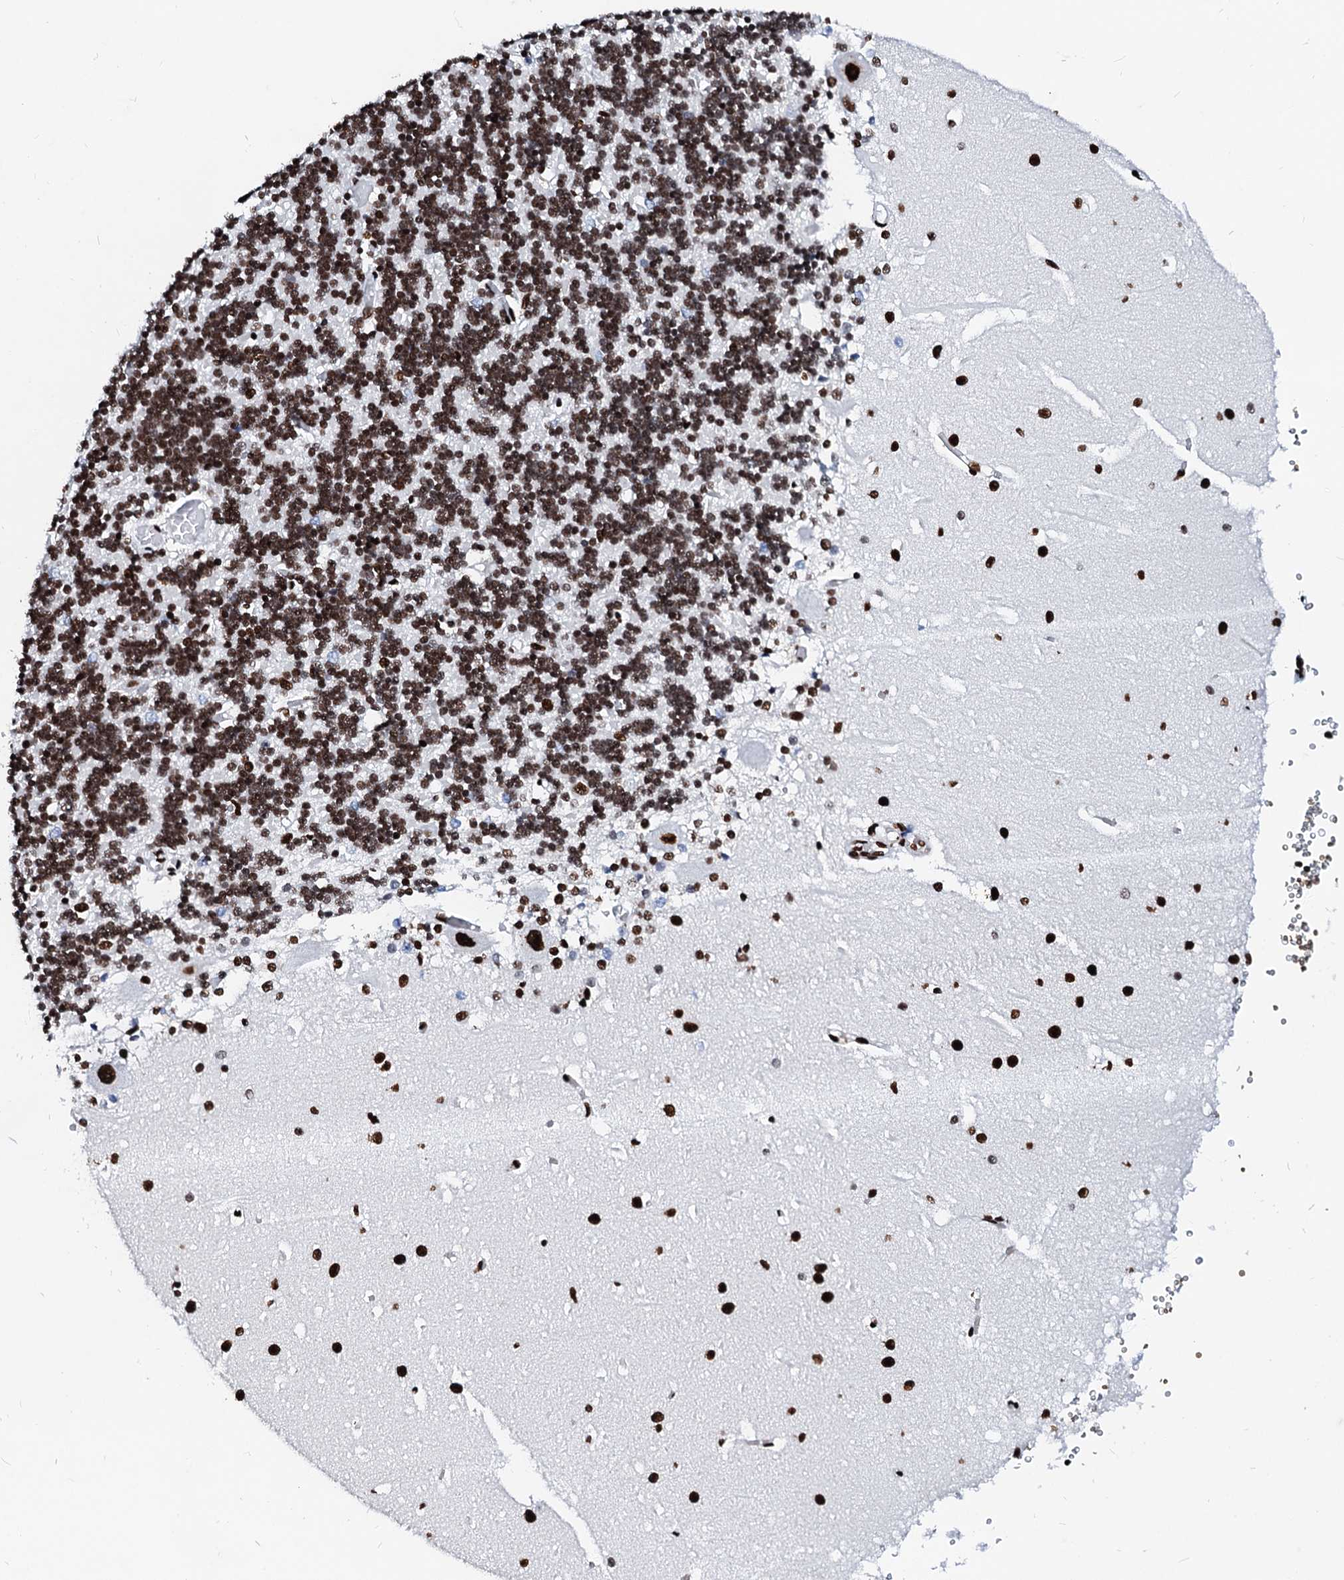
{"staining": {"intensity": "strong", "quantity": "25%-75%", "location": "nuclear"}, "tissue": "cerebellum", "cell_type": "Cells in granular layer", "image_type": "normal", "snomed": [{"axis": "morphology", "description": "Normal tissue, NOS"}, {"axis": "topography", "description": "Cerebellum"}], "caption": "Unremarkable cerebellum exhibits strong nuclear positivity in about 25%-75% of cells in granular layer Ihc stains the protein of interest in brown and the nuclei are stained blue..", "gene": "RALY", "patient": {"sex": "male", "age": 37}}